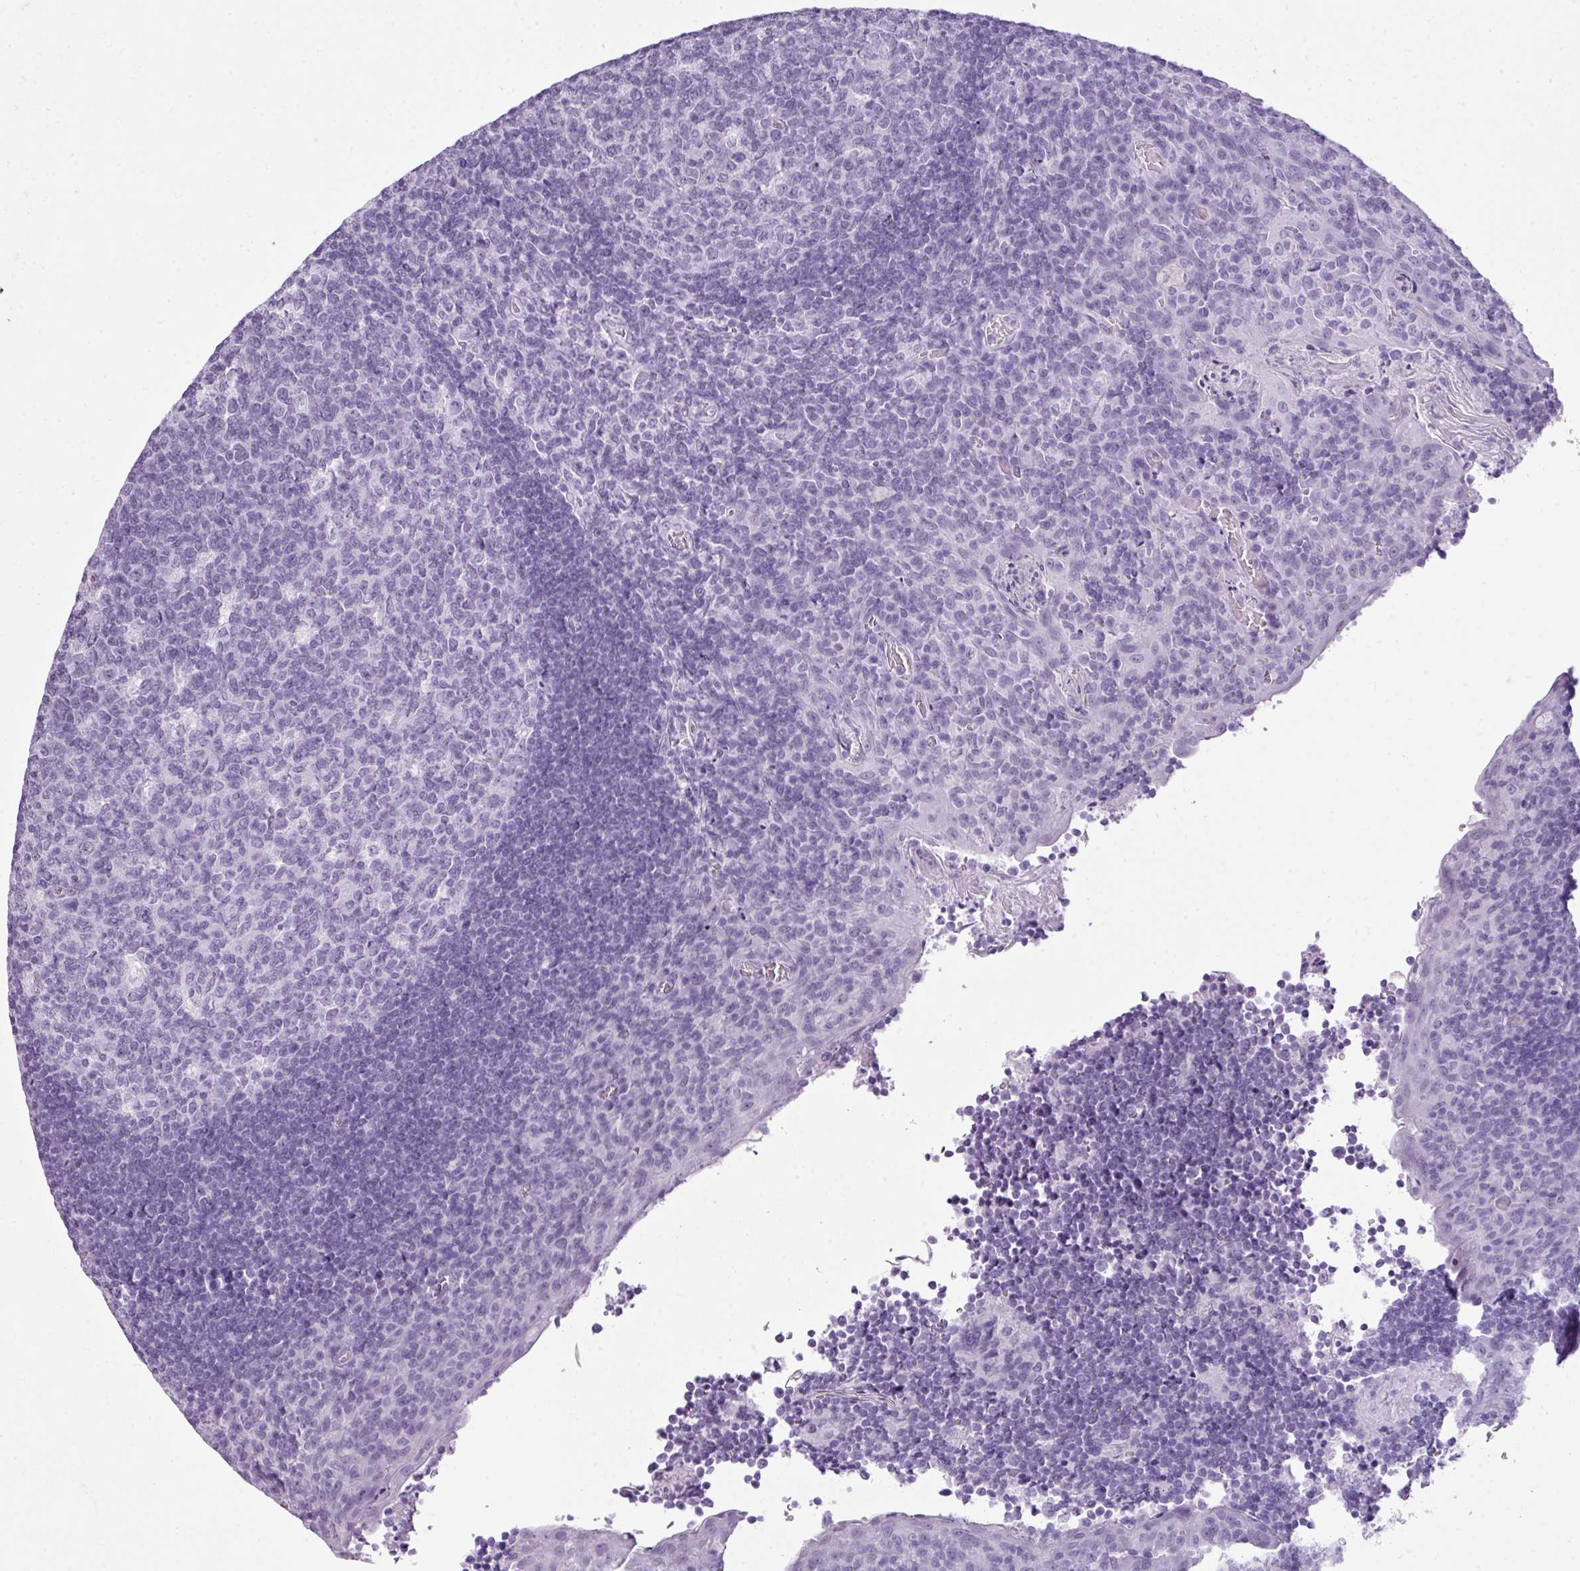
{"staining": {"intensity": "negative", "quantity": "none", "location": "none"}, "tissue": "tonsil", "cell_type": "Germinal center cells", "image_type": "normal", "snomed": [{"axis": "morphology", "description": "Normal tissue, NOS"}, {"axis": "topography", "description": "Tonsil"}], "caption": "DAB immunohistochemical staining of unremarkable tonsil shows no significant expression in germinal center cells.", "gene": "SCT", "patient": {"sex": "male", "age": 17}}